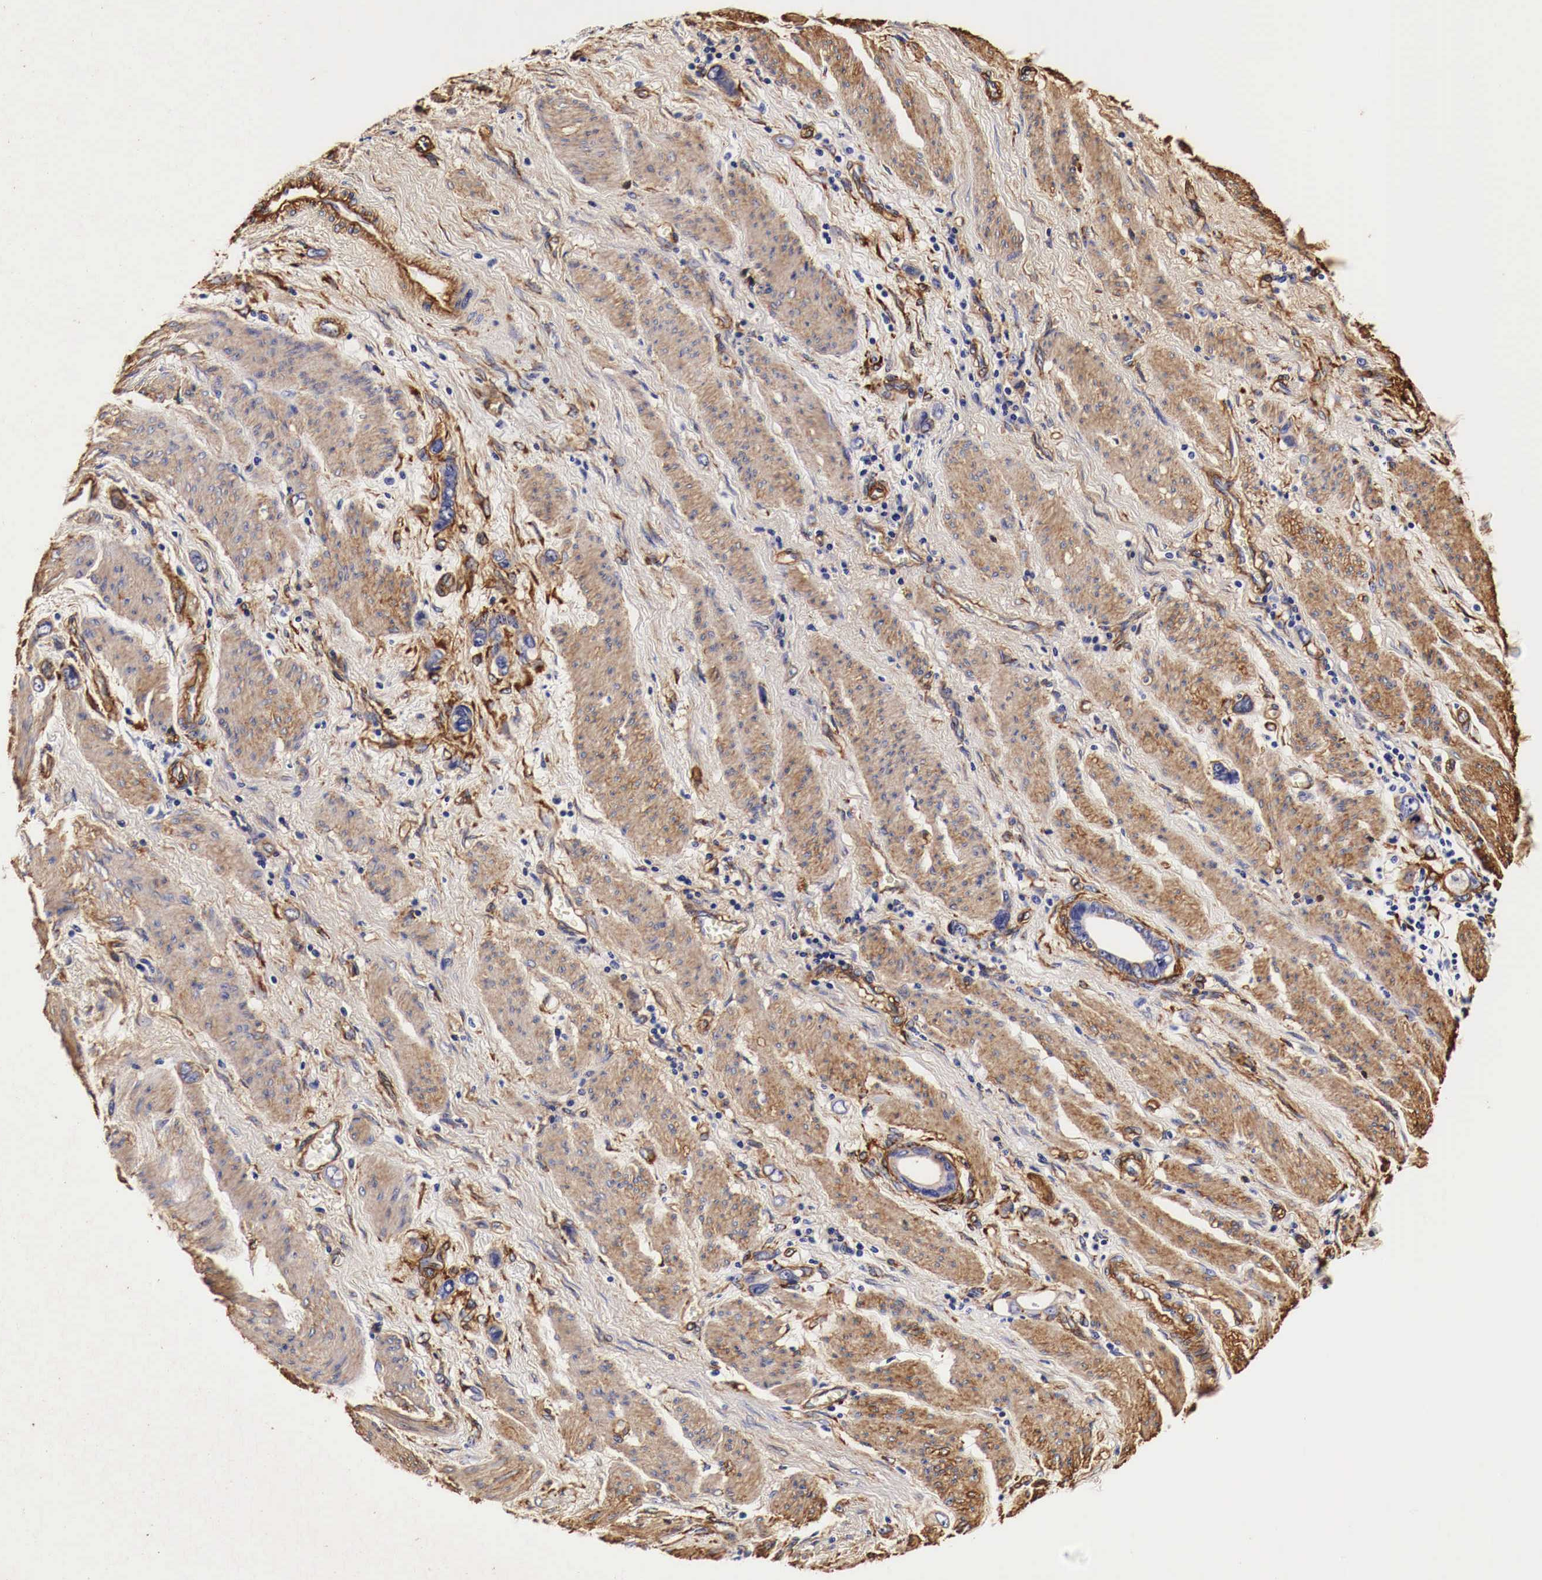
{"staining": {"intensity": "moderate", "quantity": ">75%", "location": "cytoplasmic/membranous"}, "tissue": "stomach cancer", "cell_type": "Tumor cells", "image_type": "cancer", "snomed": [{"axis": "morphology", "description": "Adenocarcinoma, NOS"}, {"axis": "topography", "description": "Stomach"}], "caption": "A brown stain shows moderate cytoplasmic/membranous expression of a protein in human stomach cancer tumor cells. (DAB (3,3'-diaminobenzidine) = brown stain, brightfield microscopy at high magnification).", "gene": "LAMB2", "patient": {"sex": "male", "age": 78}}